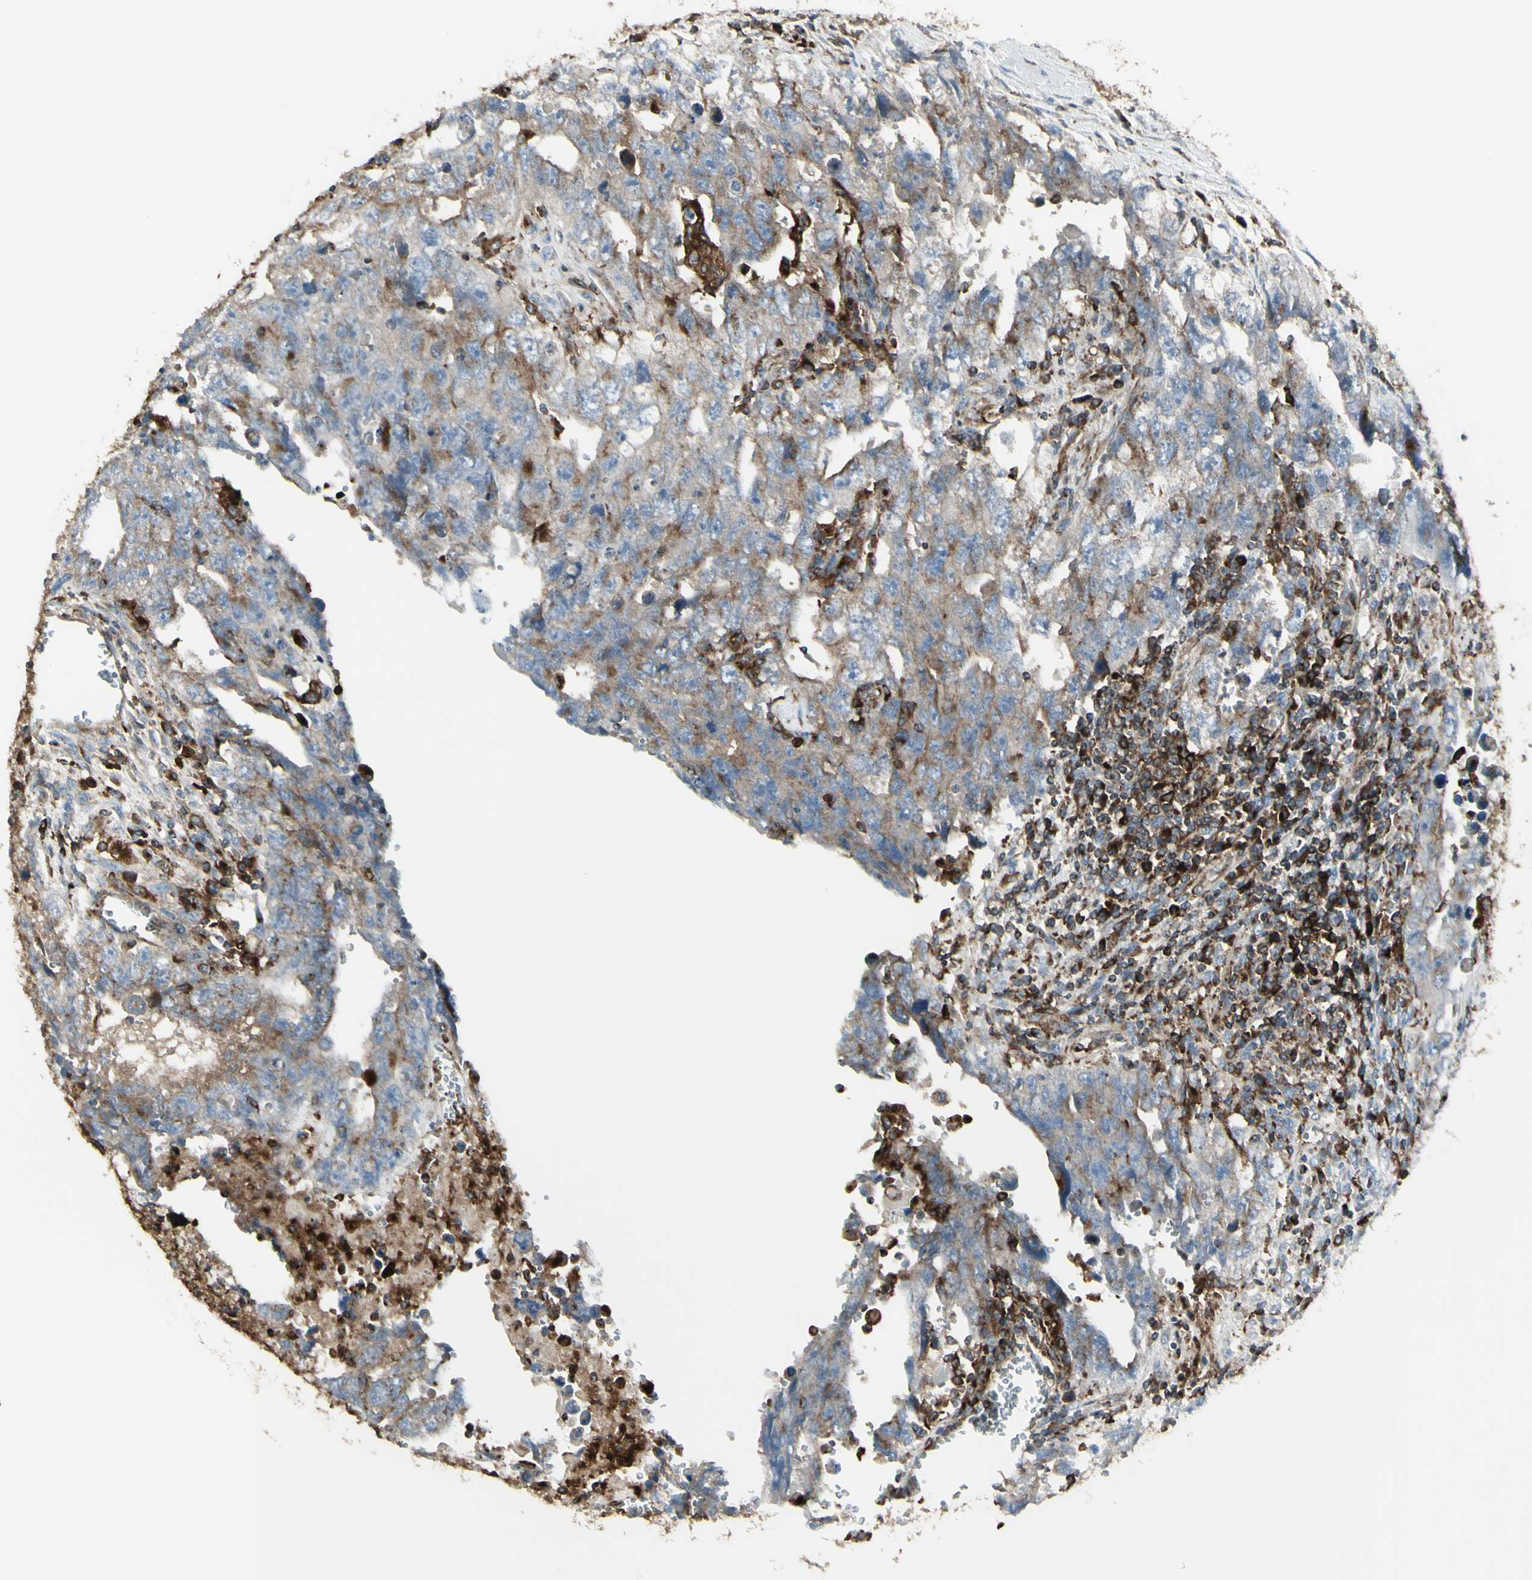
{"staining": {"intensity": "strong", "quantity": ">75%", "location": "cytoplasmic/membranous"}, "tissue": "testis cancer", "cell_type": "Tumor cells", "image_type": "cancer", "snomed": [{"axis": "morphology", "description": "Carcinoma, Embryonal, NOS"}, {"axis": "topography", "description": "Testis"}], "caption": "Testis embryonal carcinoma stained with a brown dye shows strong cytoplasmic/membranous positive staining in approximately >75% of tumor cells.", "gene": "NAPA", "patient": {"sex": "male", "age": 28}}